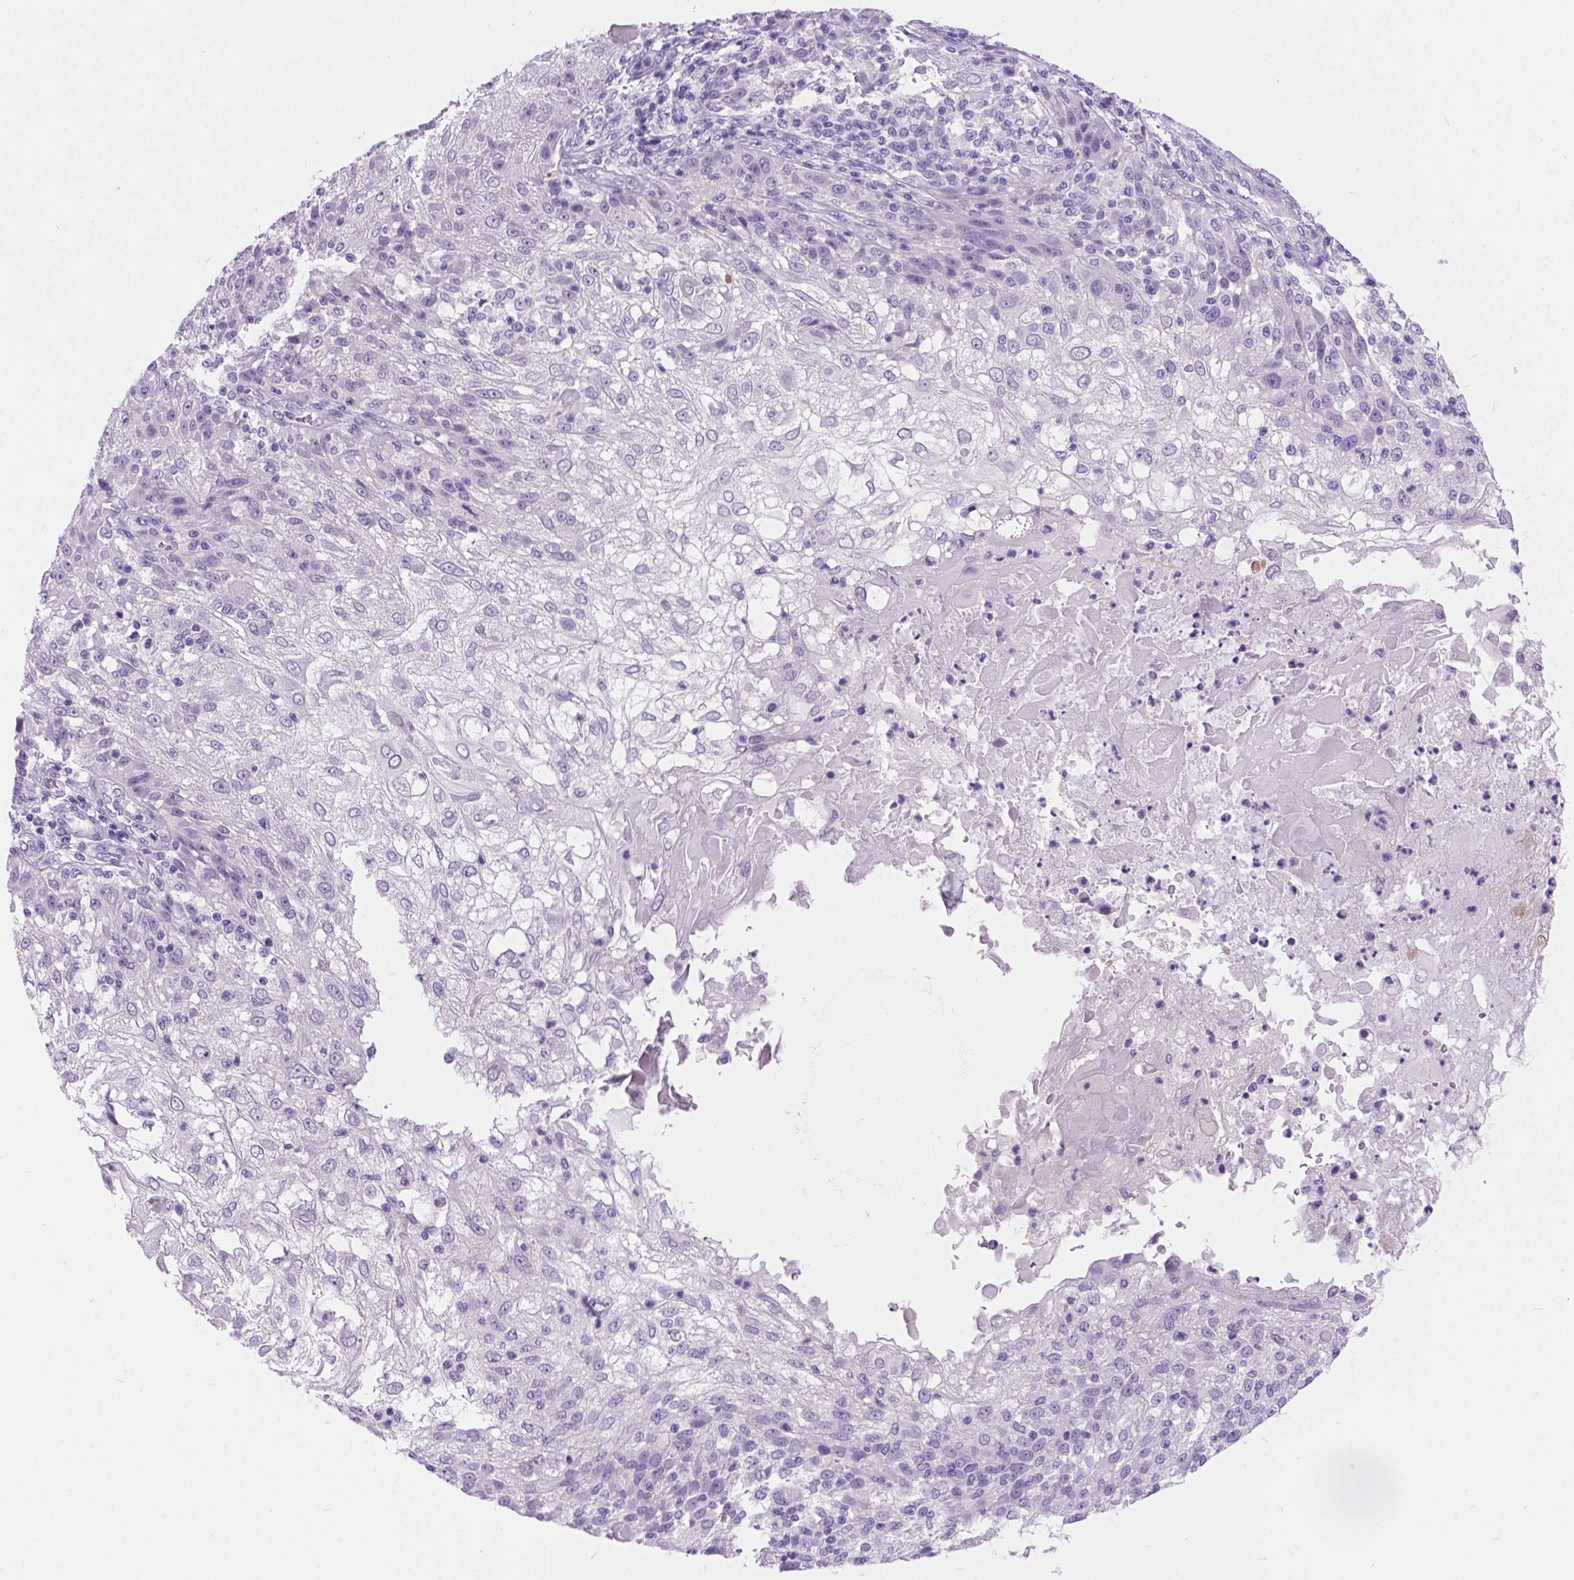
{"staining": {"intensity": "negative", "quantity": "none", "location": "none"}, "tissue": "skin cancer", "cell_type": "Tumor cells", "image_type": "cancer", "snomed": [{"axis": "morphology", "description": "Normal tissue, NOS"}, {"axis": "morphology", "description": "Squamous cell carcinoma, NOS"}, {"axis": "topography", "description": "Skin"}], "caption": "This is an immunohistochemistry image of human squamous cell carcinoma (skin). There is no expression in tumor cells.", "gene": "ARMS2", "patient": {"sex": "female", "age": 83}}